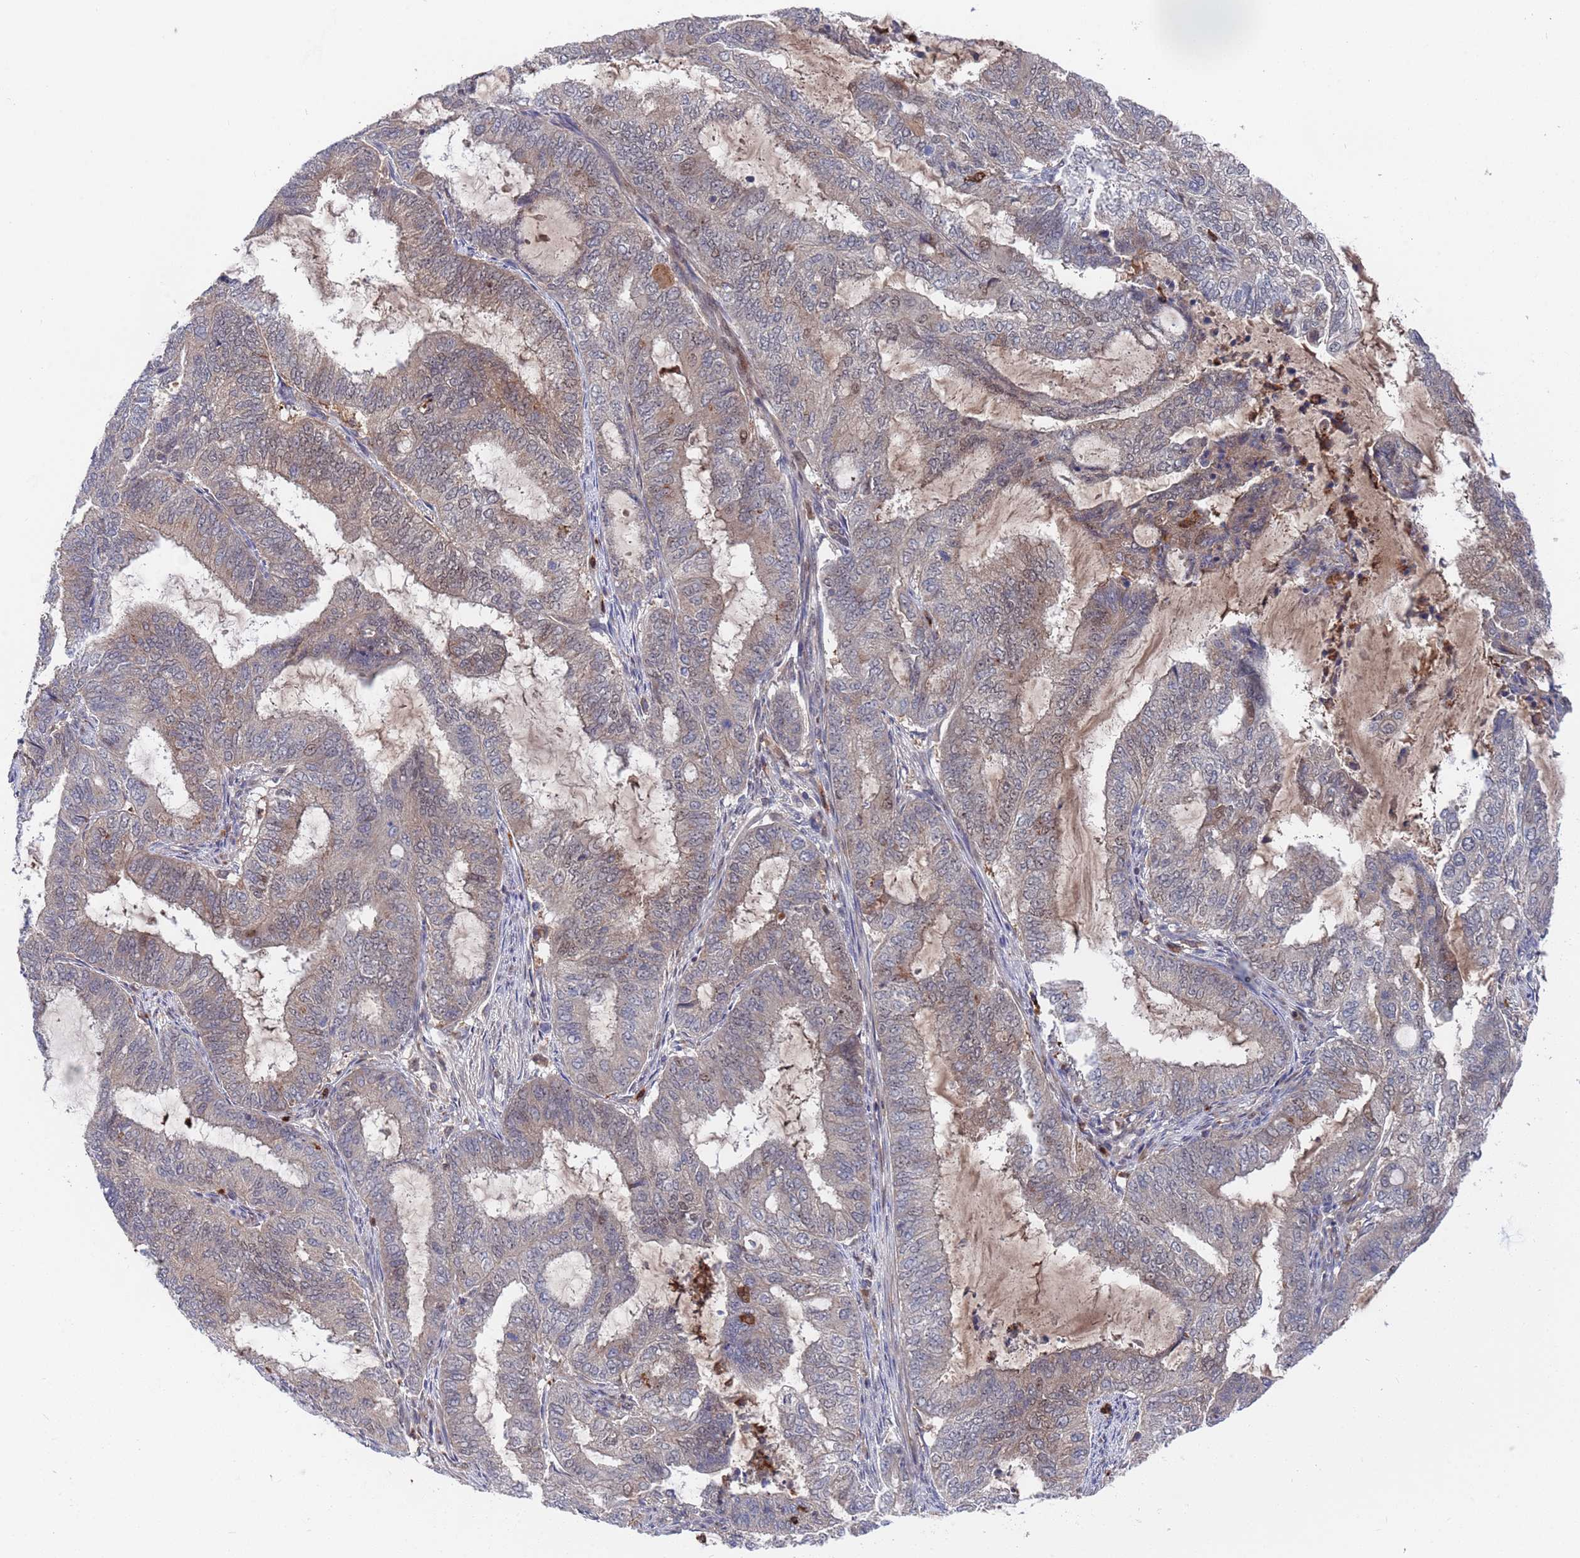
{"staining": {"intensity": "weak", "quantity": "<25%", "location": "cytoplasmic/membranous,nuclear"}, "tissue": "endometrial cancer", "cell_type": "Tumor cells", "image_type": "cancer", "snomed": [{"axis": "morphology", "description": "Adenocarcinoma, NOS"}, {"axis": "topography", "description": "Endometrium"}], "caption": "A micrograph of endometrial adenocarcinoma stained for a protein shows no brown staining in tumor cells.", "gene": "TMBIM6", "patient": {"sex": "female", "age": 51}}